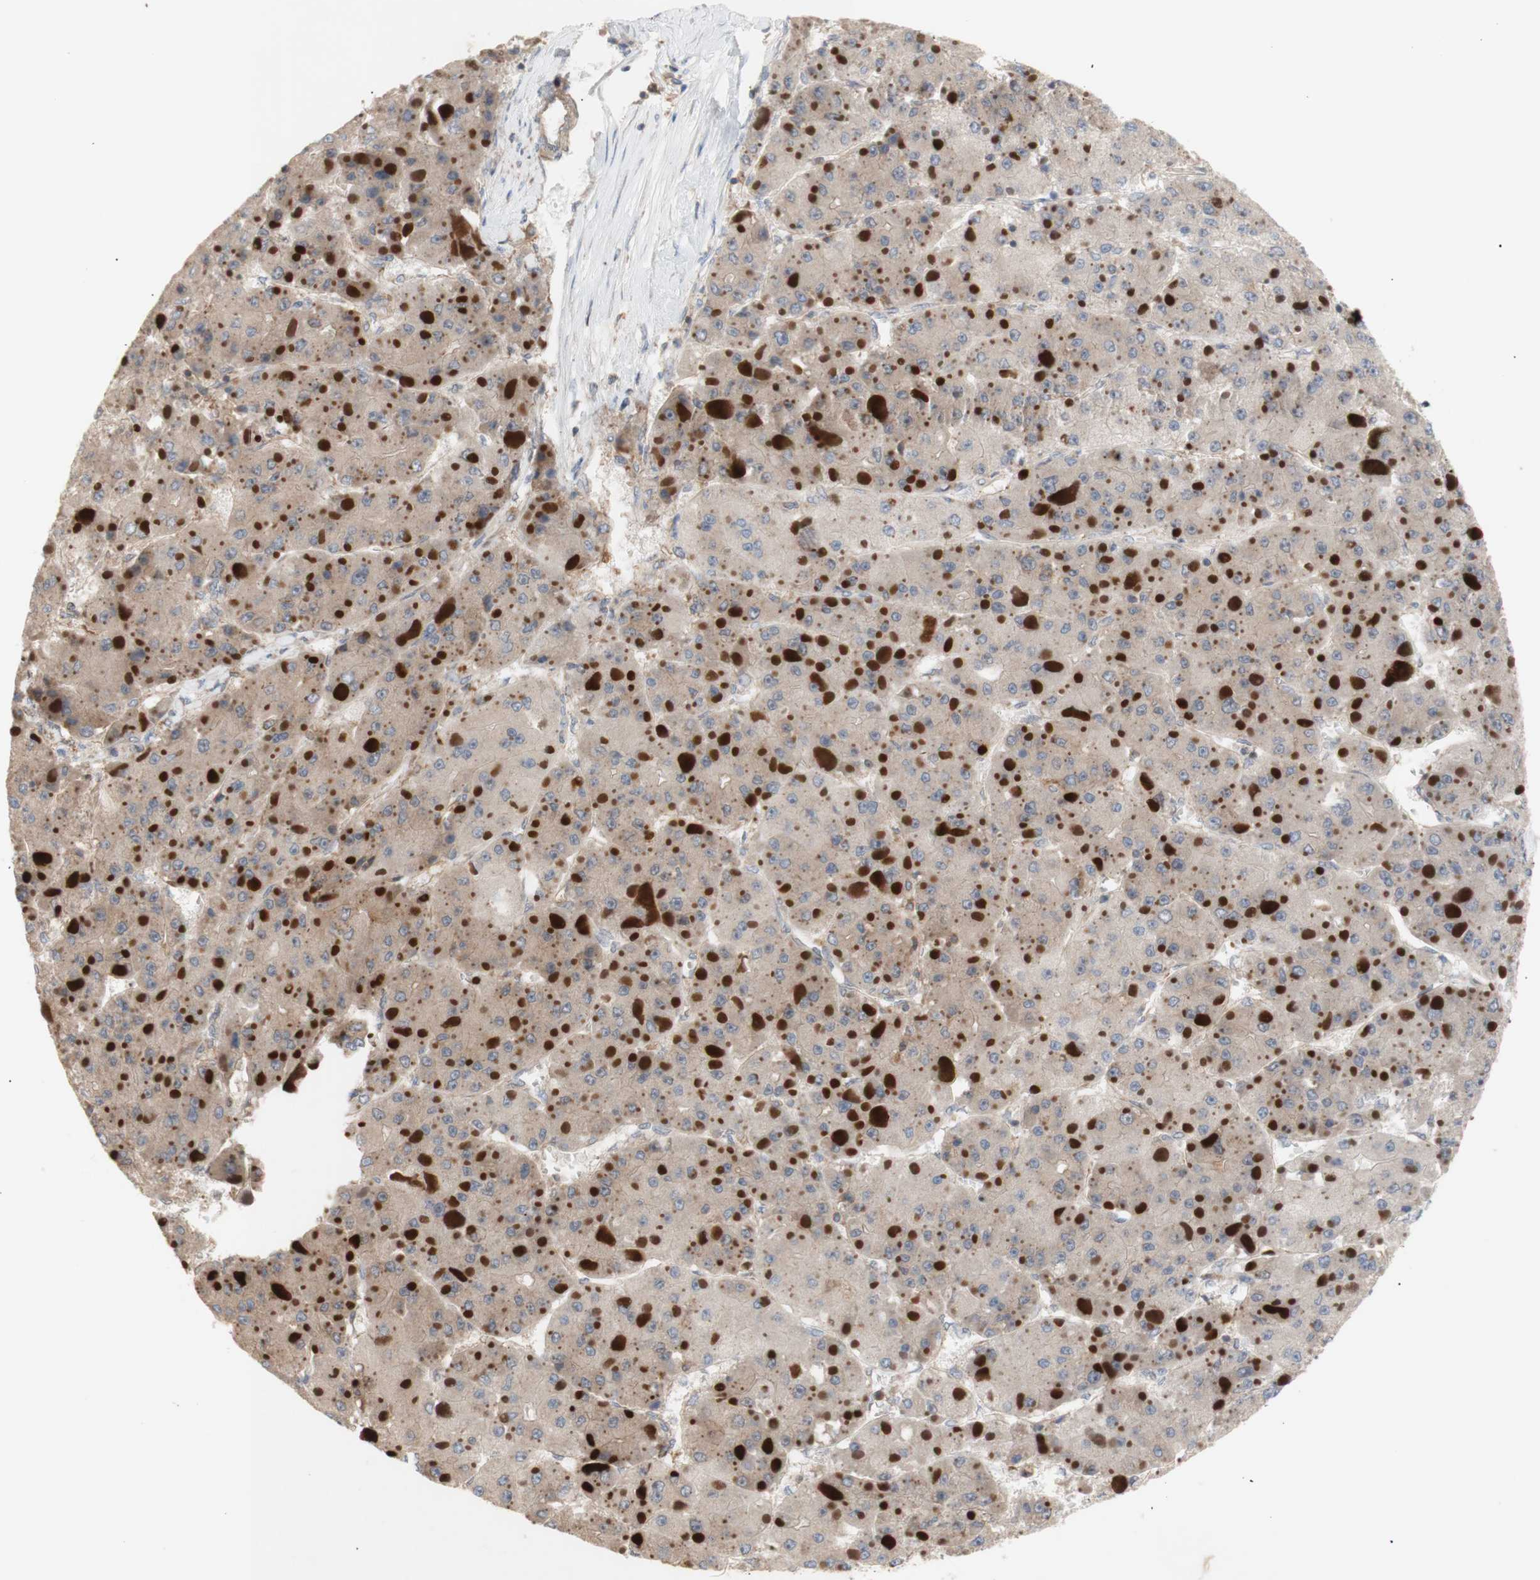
{"staining": {"intensity": "weak", "quantity": ">75%", "location": "cytoplasmic/membranous"}, "tissue": "liver cancer", "cell_type": "Tumor cells", "image_type": "cancer", "snomed": [{"axis": "morphology", "description": "Carcinoma, Hepatocellular, NOS"}, {"axis": "topography", "description": "Liver"}], "caption": "Brown immunohistochemical staining in hepatocellular carcinoma (liver) exhibits weak cytoplasmic/membranous positivity in approximately >75% of tumor cells.", "gene": "IKBKG", "patient": {"sex": "female", "age": 73}}